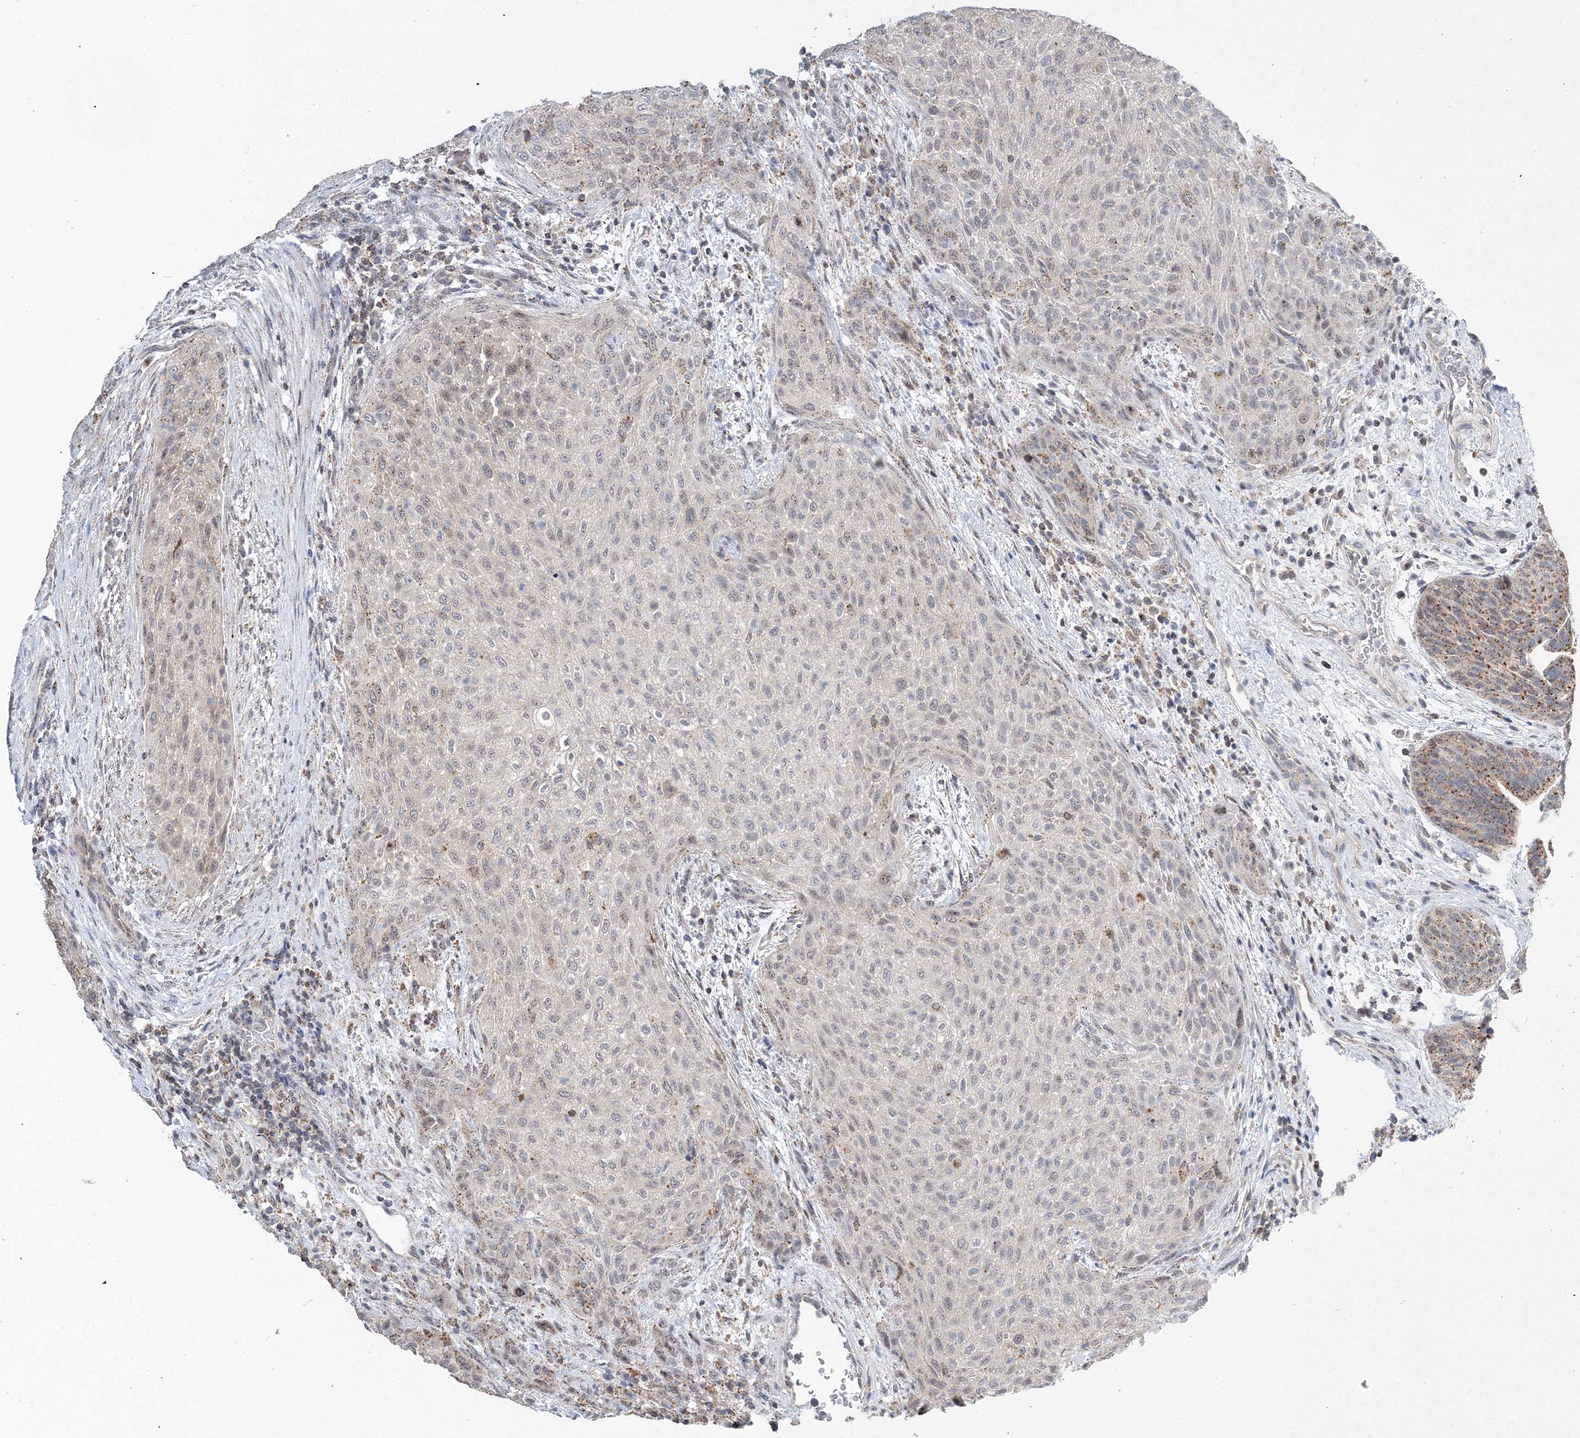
{"staining": {"intensity": "weak", "quantity": ">75%", "location": "cytoplasmic/membranous"}, "tissue": "urothelial cancer", "cell_type": "Tumor cells", "image_type": "cancer", "snomed": [{"axis": "morphology", "description": "Urothelial carcinoma, High grade"}, {"axis": "topography", "description": "Urinary bladder"}], "caption": "An image showing weak cytoplasmic/membranous expression in approximately >75% of tumor cells in high-grade urothelial carcinoma, as visualized by brown immunohistochemical staining.", "gene": "AASDH", "patient": {"sex": "male", "age": 35}}